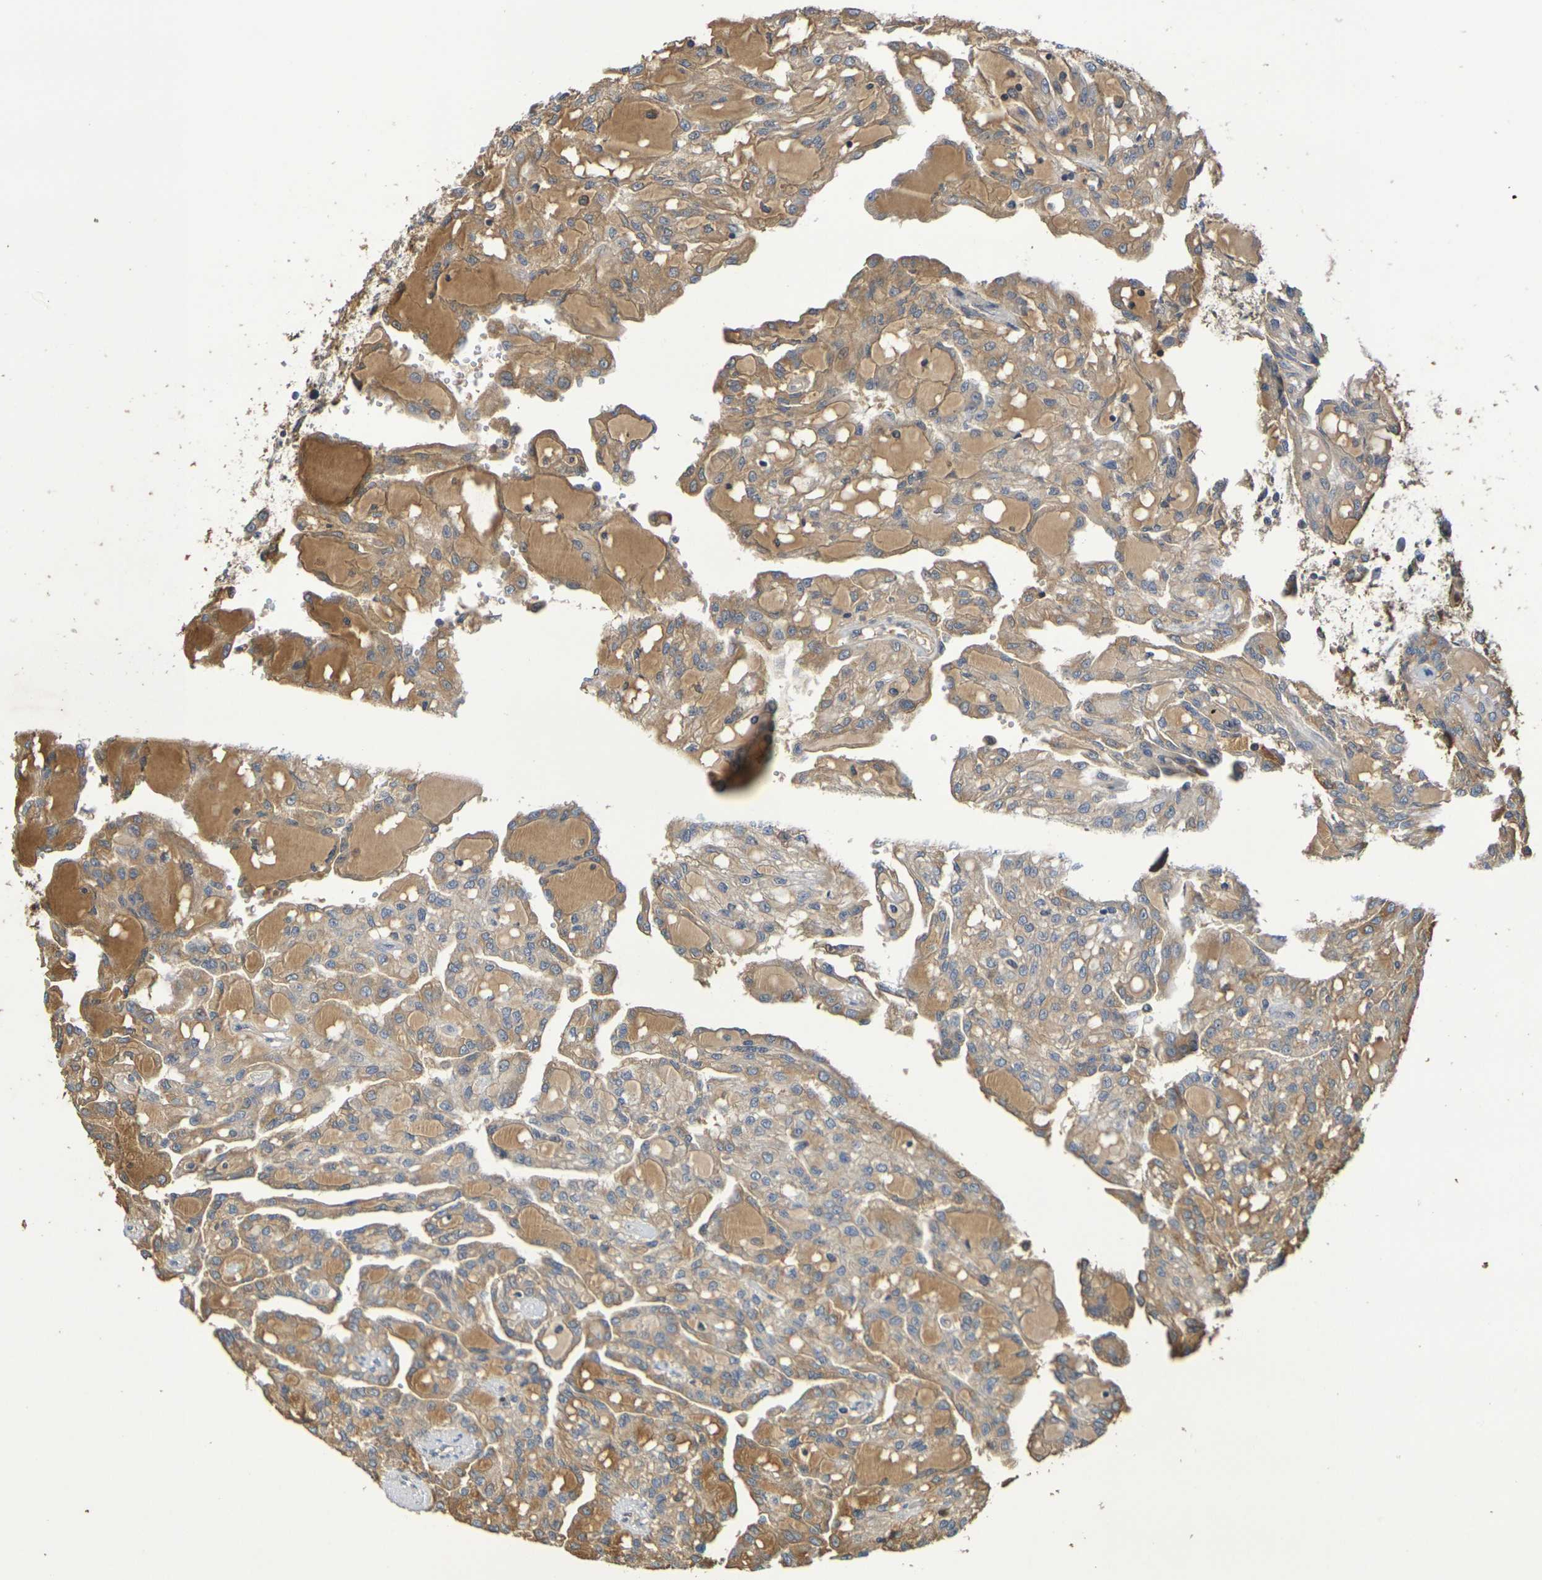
{"staining": {"intensity": "moderate", "quantity": ">75%", "location": "cytoplasmic/membranous"}, "tissue": "renal cancer", "cell_type": "Tumor cells", "image_type": "cancer", "snomed": [{"axis": "morphology", "description": "Adenocarcinoma, NOS"}, {"axis": "topography", "description": "Kidney"}], "caption": "Protein analysis of renal cancer (adenocarcinoma) tissue exhibits moderate cytoplasmic/membranous staining in about >75% of tumor cells.", "gene": "TERF2", "patient": {"sex": "male", "age": 63}}